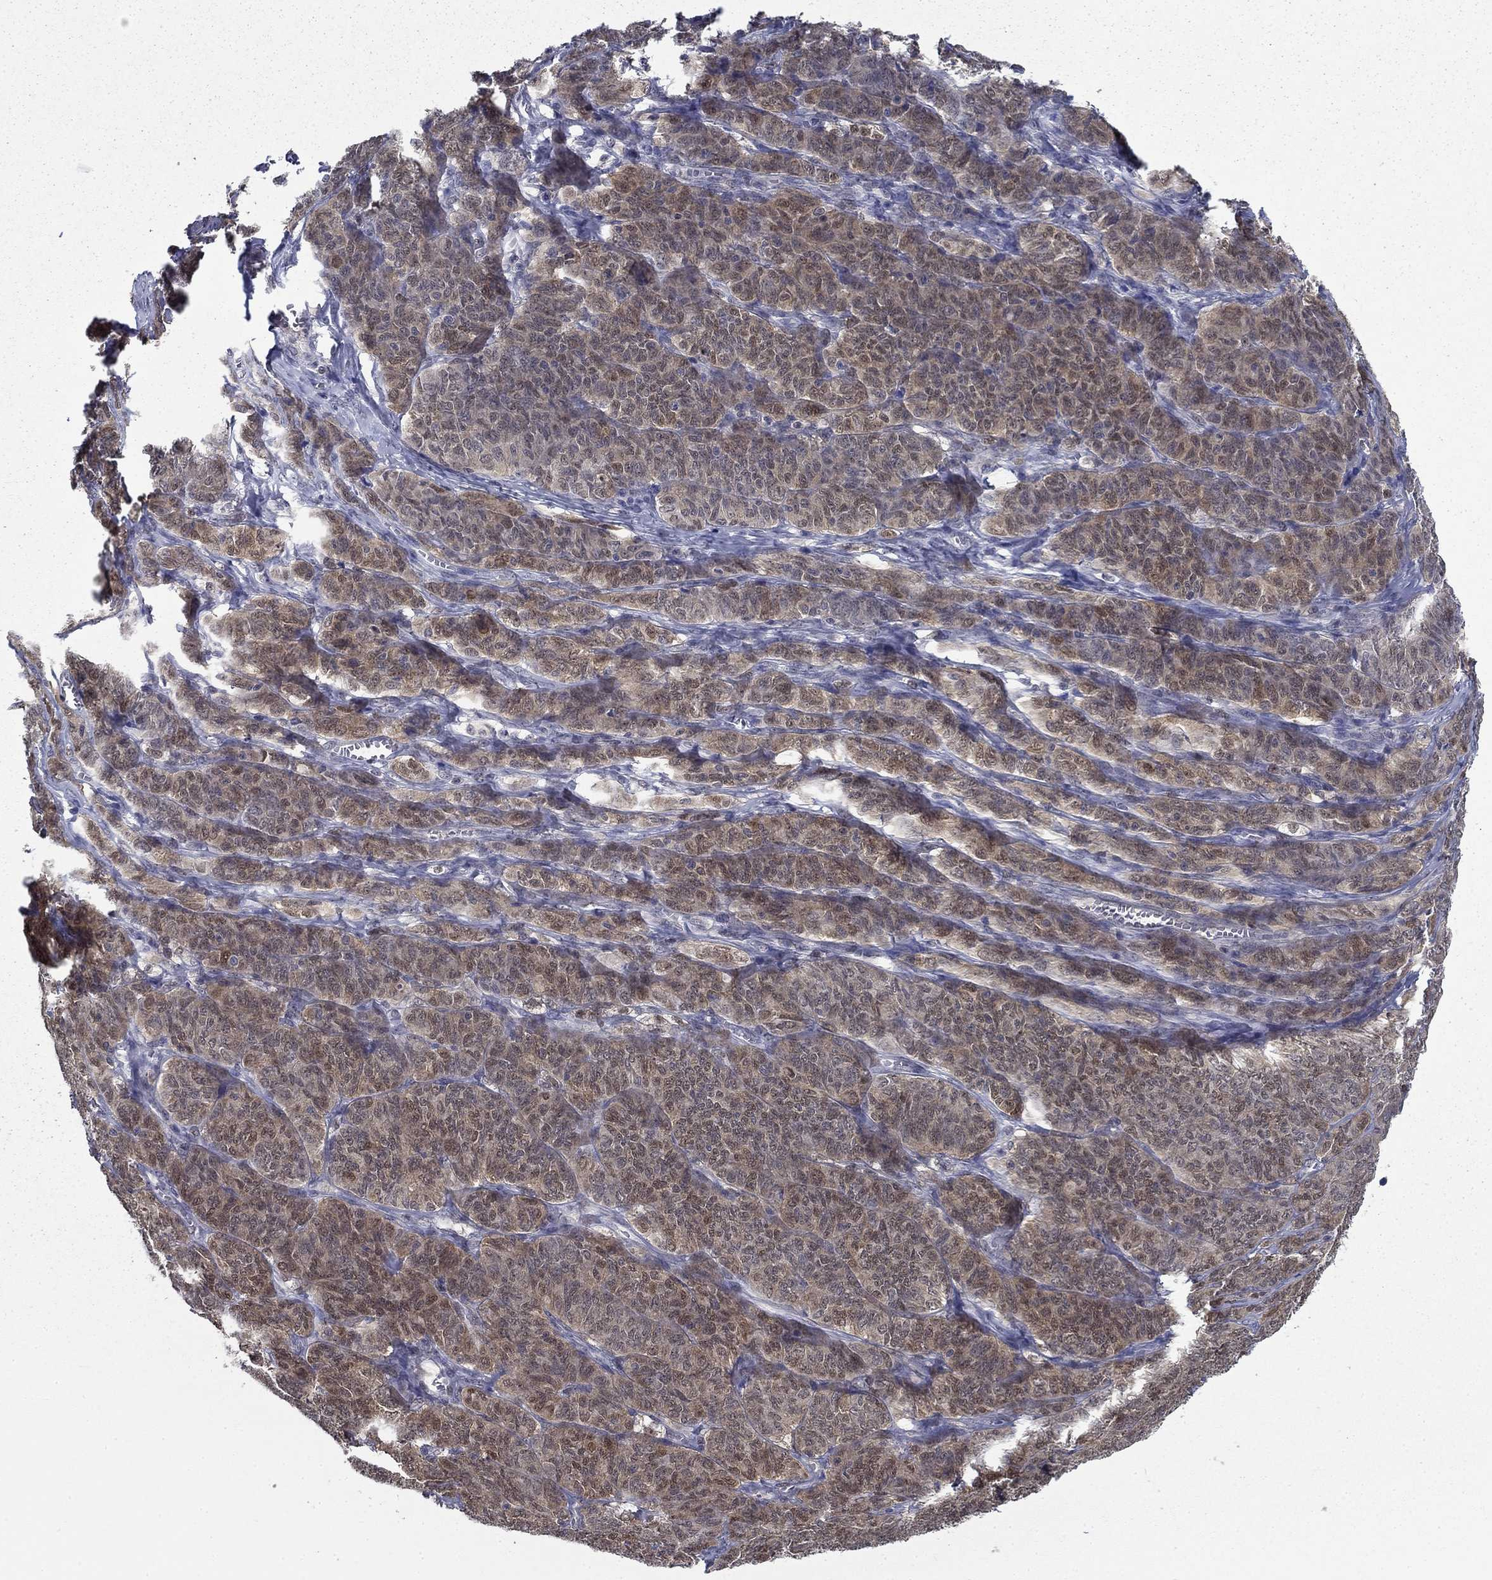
{"staining": {"intensity": "weak", "quantity": "25%-75%", "location": "cytoplasmic/membranous"}, "tissue": "ovarian cancer", "cell_type": "Tumor cells", "image_type": "cancer", "snomed": [{"axis": "morphology", "description": "Carcinoma, endometroid"}, {"axis": "topography", "description": "Ovary"}], "caption": "Tumor cells reveal low levels of weak cytoplasmic/membranous staining in about 25%-75% of cells in endometroid carcinoma (ovarian). The staining was performed using DAB, with brown indicating positive protein expression. Nuclei are stained blue with hematoxylin.", "gene": "NIT2", "patient": {"sex": "female", "age": 80}}